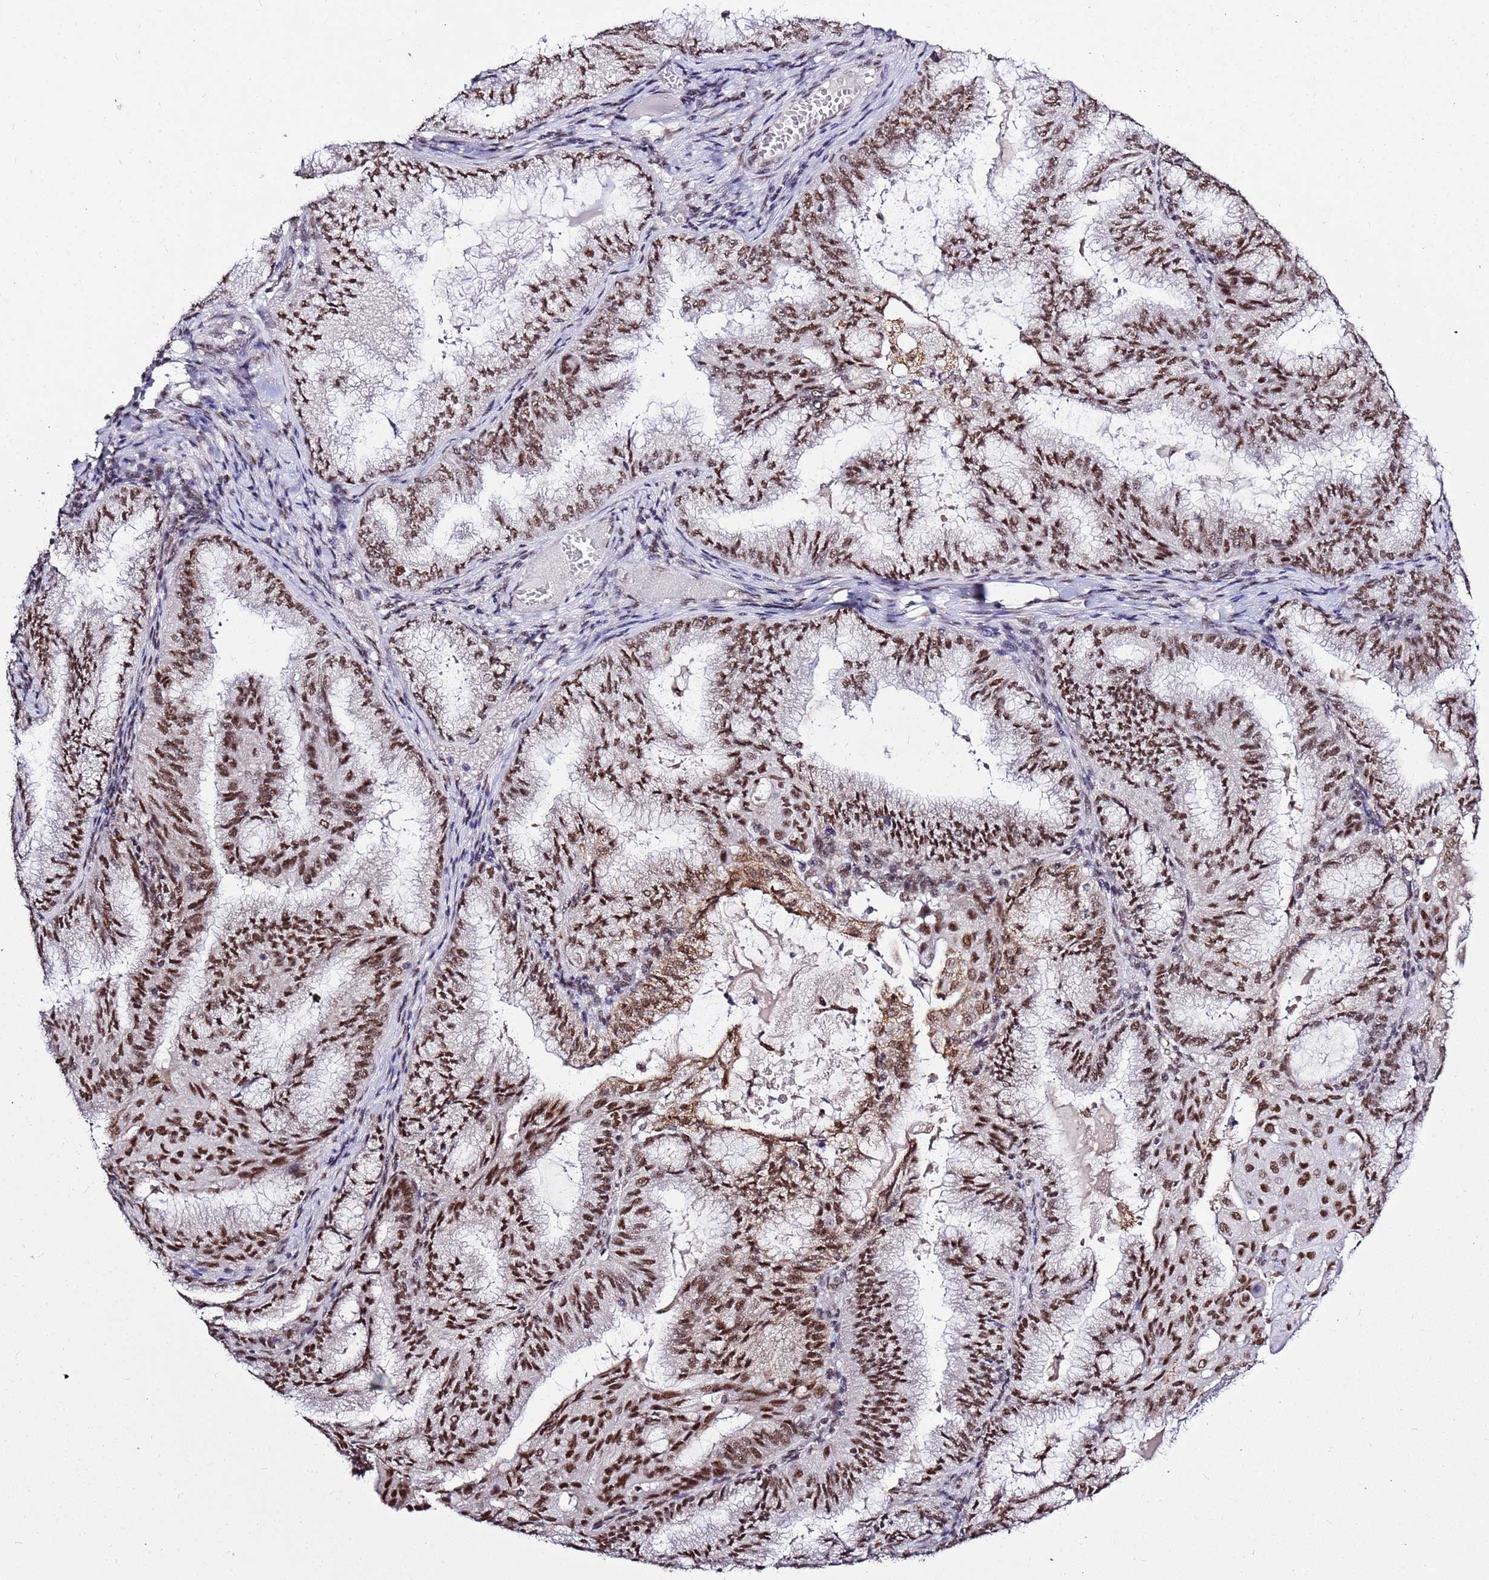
{"staining": {"intensity": "strong", "quantity": ">75%", "location": "nuclear"}, "tissue": "endometrial cancer", "cell_type": "Tumor cells", "image_type": "cancer", "snomed": [{"axis": "morphology", "description": "Adenocarcinoma, NOS"}, {"axis": "topography", "description": "Endometrium"}], "caption": "Immunohistochemistry of endometrial cancer (adenocarcinoma) exhibits high levels of strong nuclear expression in about >75% of tumor cells.", "gene": "AKAP8L", "patient": {"sex": "female", "age": 49}}